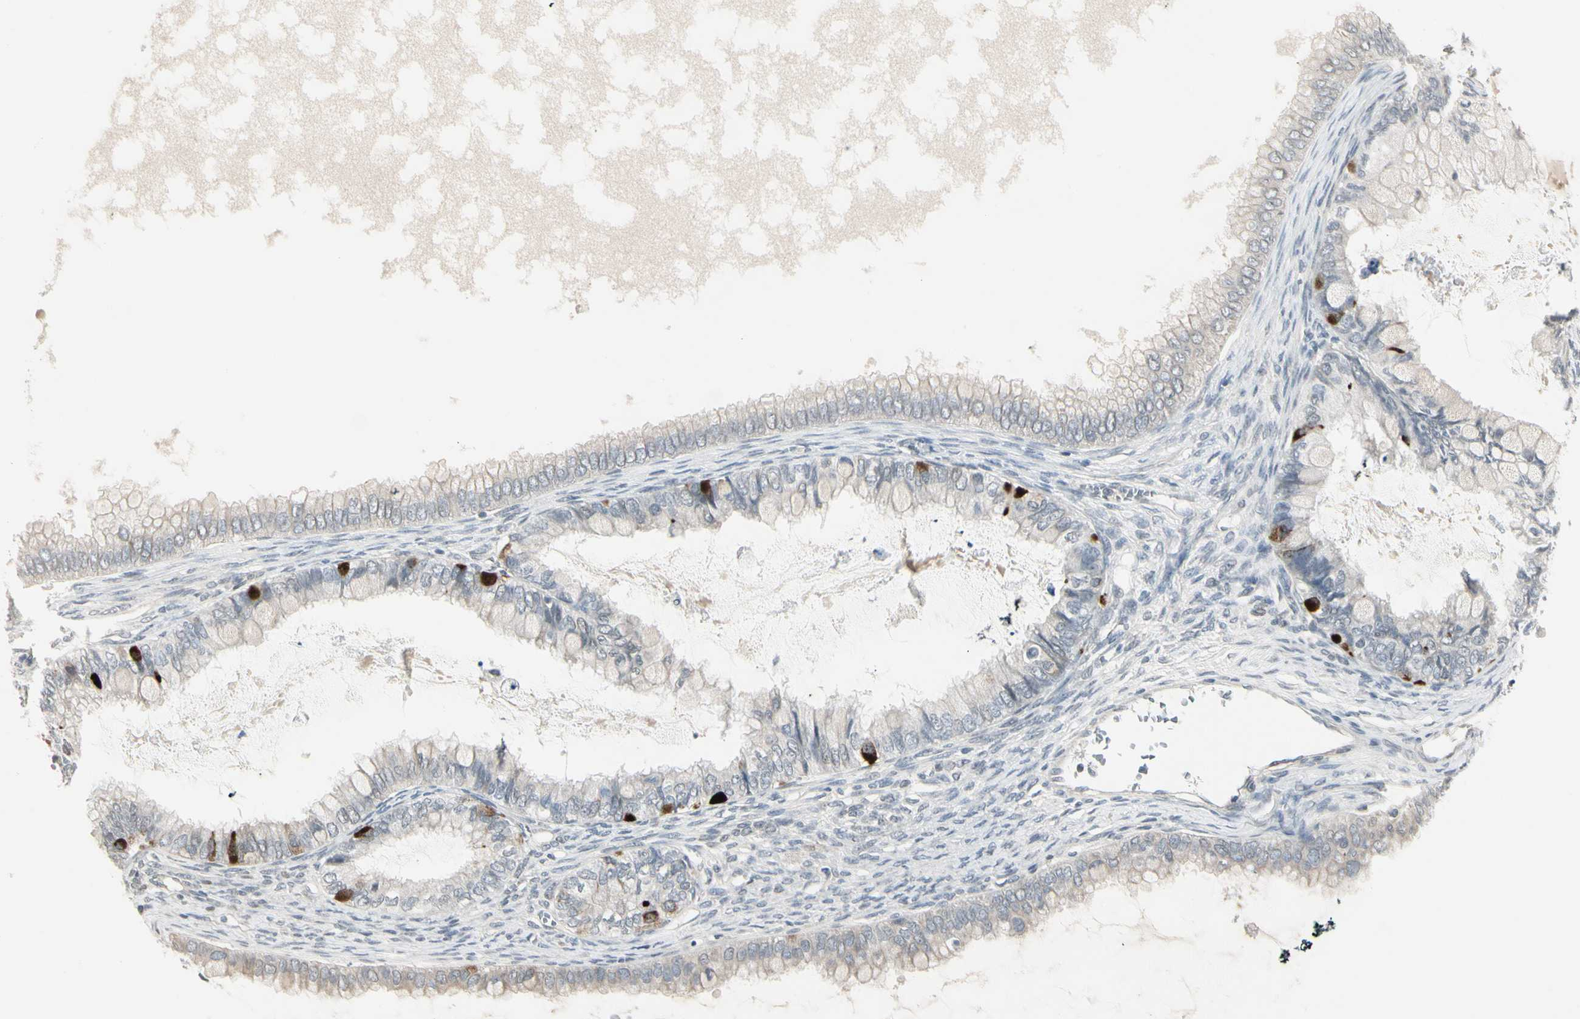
{"staining": {"intensity": "strong", "quantity": "<25%", "location": "cytoplasmic/membranous"}, "tissue": "ovarian cancer", "cell_type": "Tumor cells", "image_type": "cancer", "snomed": [{"axis": "morphology", "description": "Cystadenocarcinoma, mucinous, NOS"}, {"axis": "topography", "description": "Ovary"}], "caption": "Immunohistochemical staining of human ovarian cancer demonstrates medium levels of strong cytoplasmic/membranous expression in about <25% of tumor cells.", "gene": "DMPK", "patient": {"sex": "female", "age": 80}}